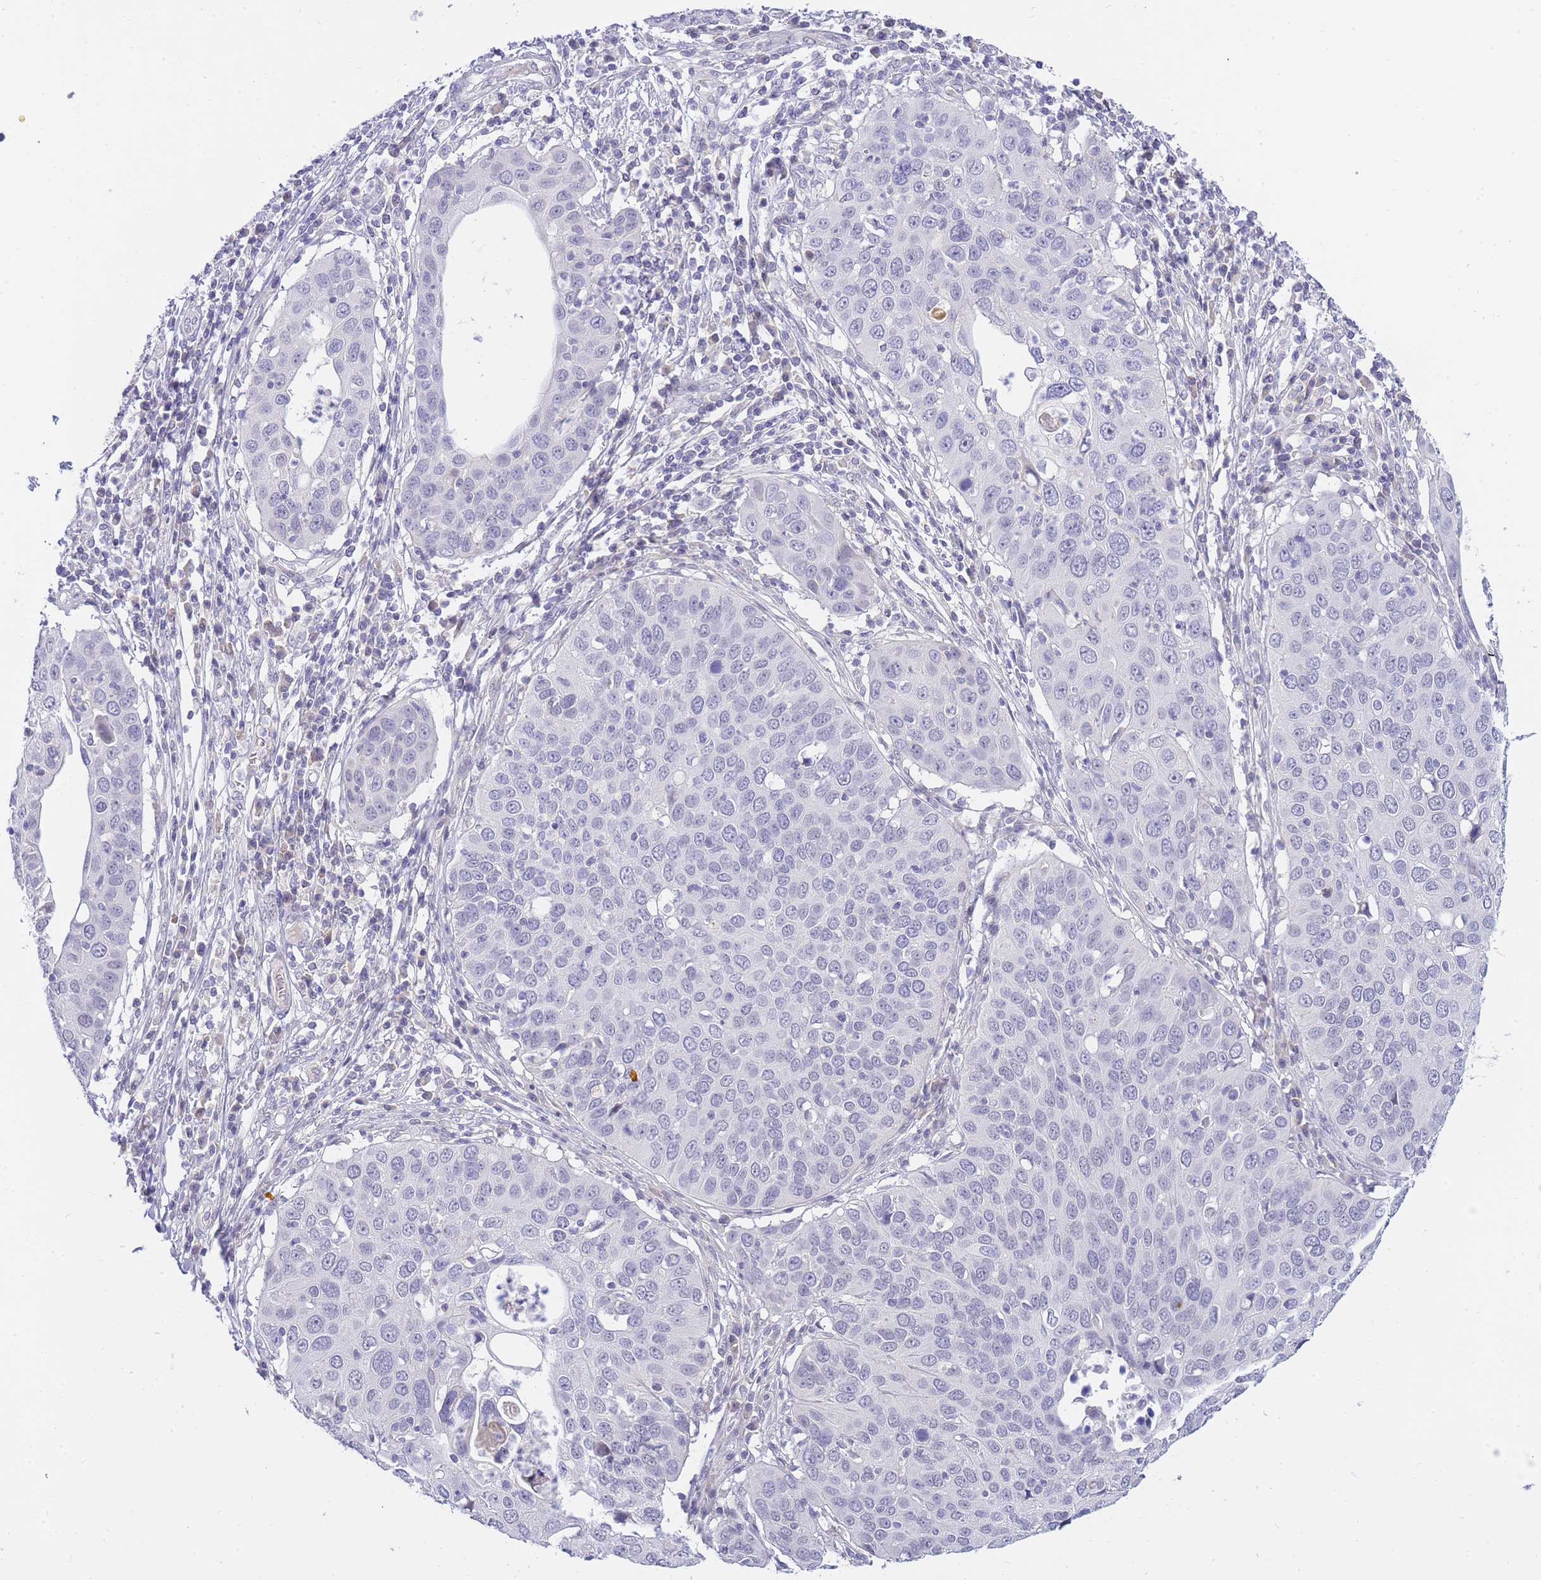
{"staining": {"intensity": "negative", "quantity": "none", "location": "none"}, "tissue": "cervical cancer", "cell_type": "Tumor cells", "image_type": "cancer", "snomed": [{"axis": "morphology", "description": "Squamous cell carcinoma, NOS"}, {"axis": "topography", "description": "Cervix"}], "caption": "Tumor cells show no significant expression in cervical cancer.", "gene": "PRR23B", "patient": {"sex": "female", "age": 36}}